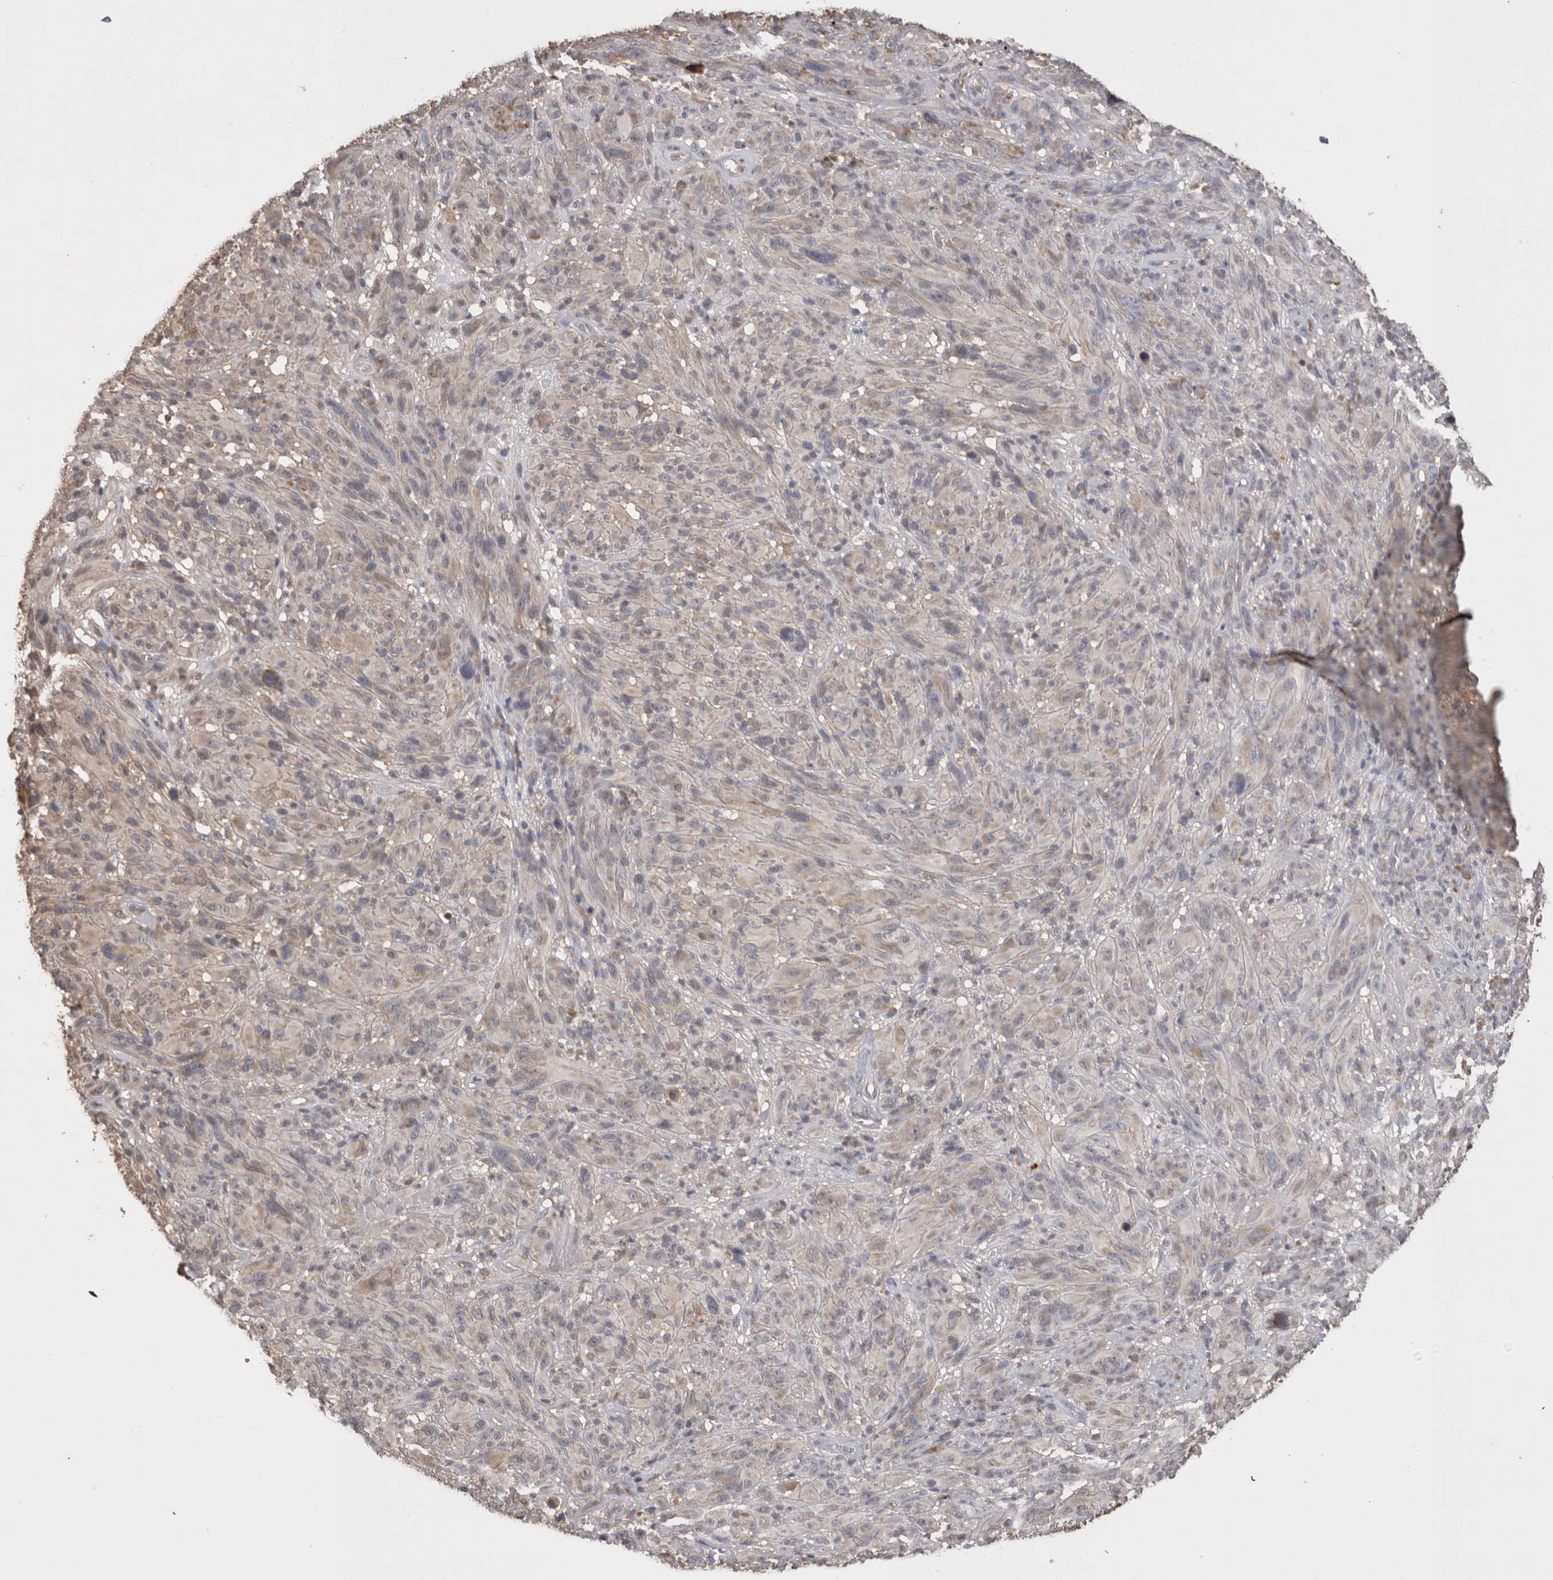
{"staining": {"intensity": "negative", "quantity": "none", "location": "none"}, "tissue": "melanoma", "cell_type": "Tumor cells", "image_type": "cancer", "snomed": [{"axis": "morphology", "description": "Malignant melanoma, NOS"}, {"axis": "topography", "description": "Skin of head"}], "caption": "Malignant melanoma stained for a protein using immunohistochemistry reveals no staining tumor cells.", "gene": "PREP", "patient": {"sex": "male", "age": 96}}